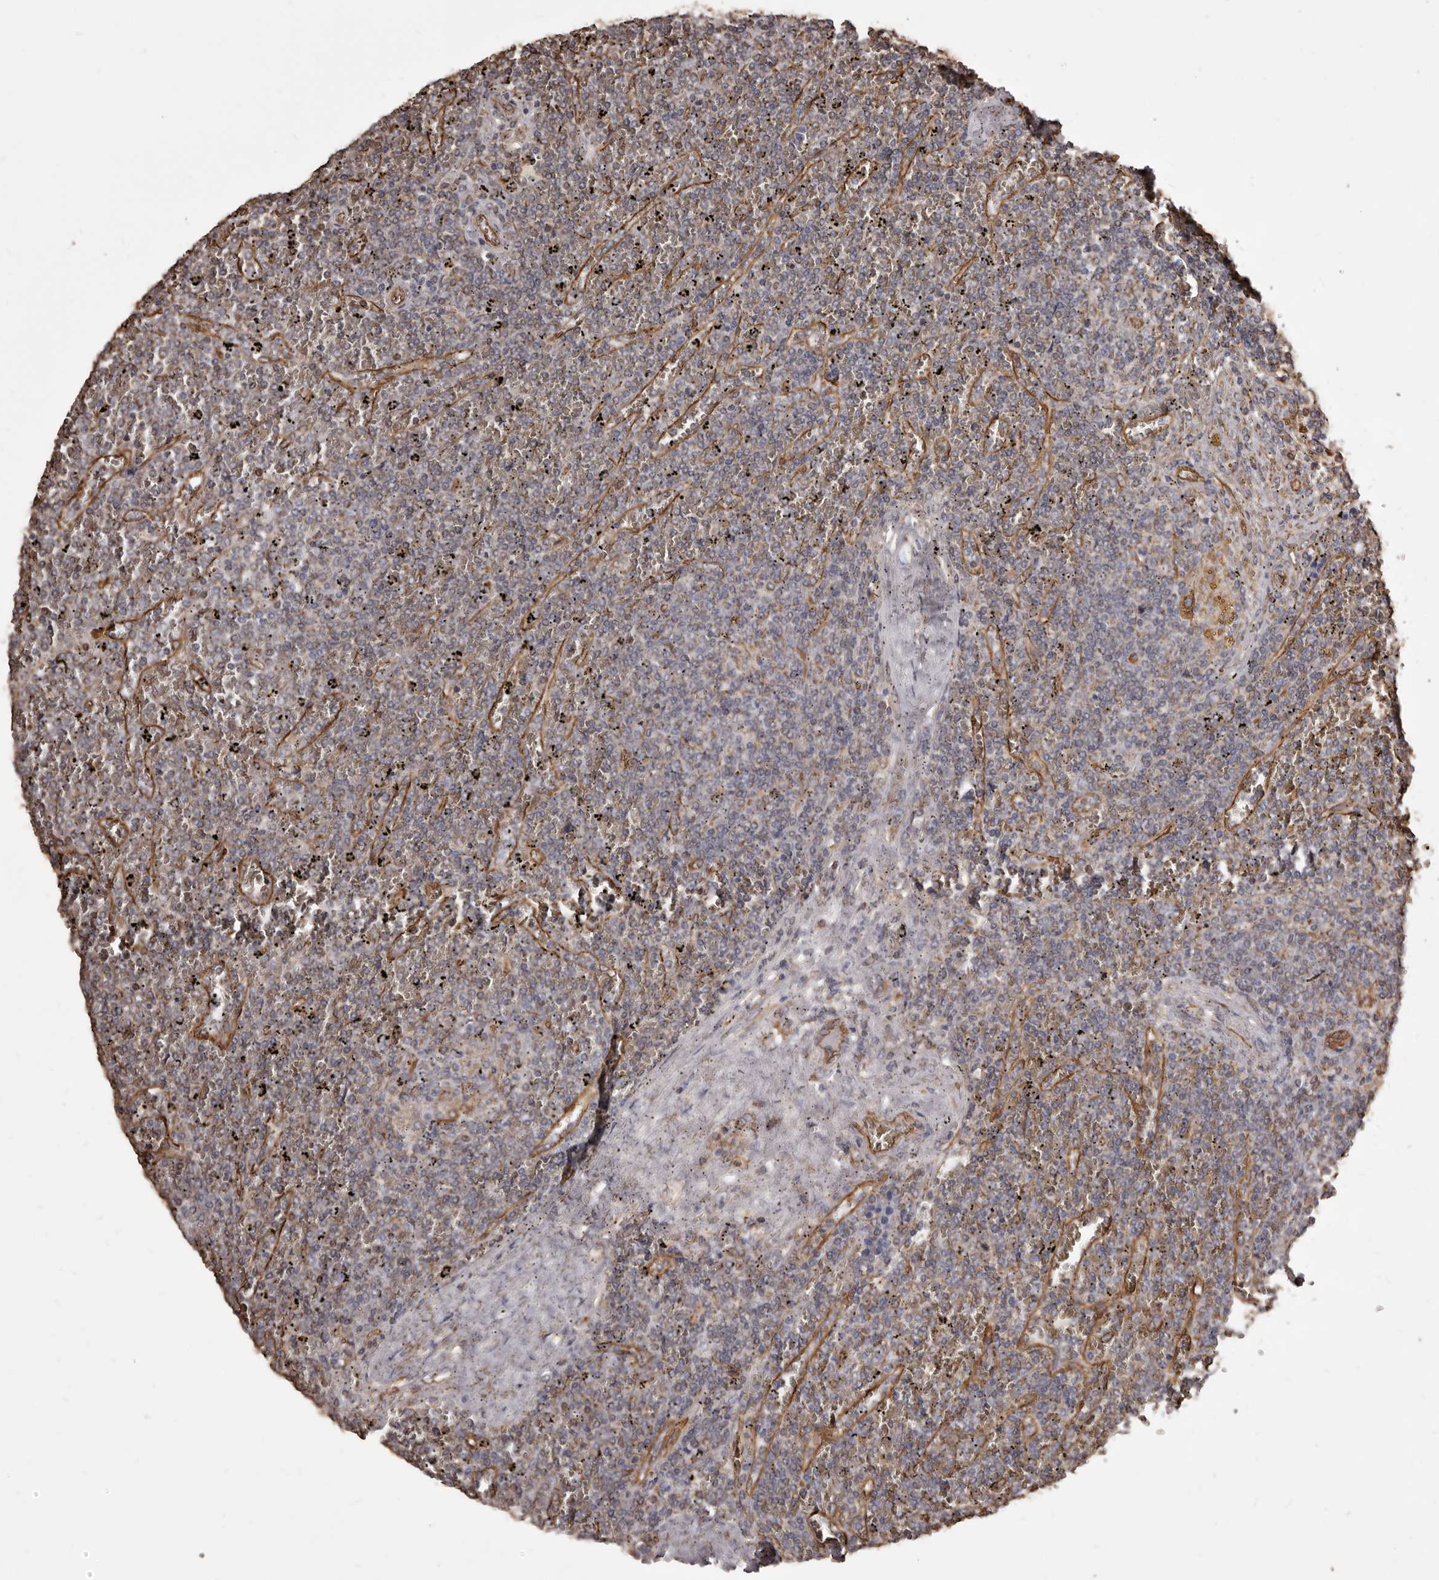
{"staining": {"intensity": "weak", "quantity": "<25%", "location": "cytoplasmic/membranous"}, "tissue": "lymphoma", "cell_type": "Tumor cells", "image_type": "cancer", "snomed": [{"axis": "morphology", "description": "Malignant lymphoma, non-Hodgkin's type, Low grade"}, {"axis": "topography", "description": "Spleen"}], "caption": "Lymphoma was stained to show a protein in brown. There is no significant positivity in tumor cells. Nuclei are stained in blue.", "gene": "MTURN", "patient": {"sex": "female", "age": 19}}